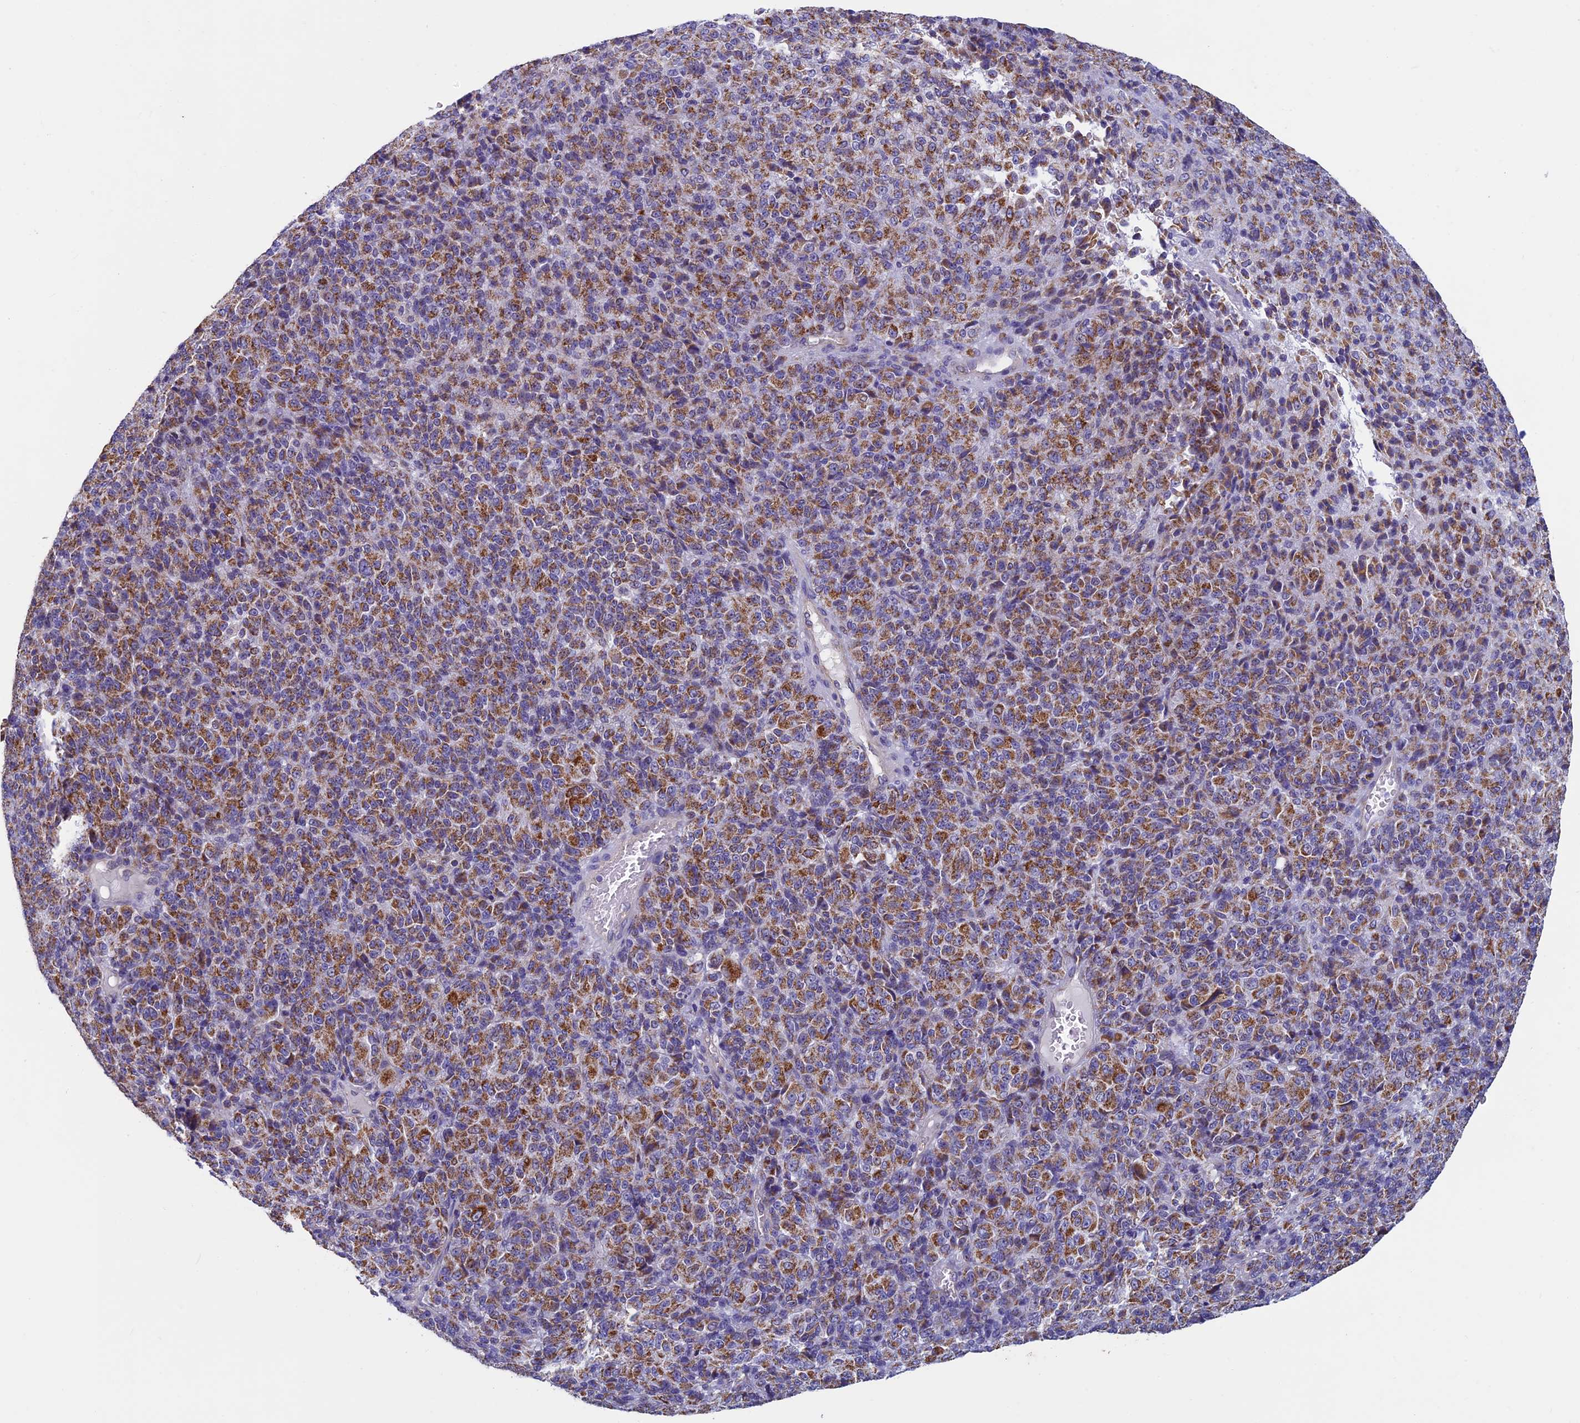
{"staining": {"intensity": "moderate", "quantity": ">75%", "location": "cytoplasmic/membranous"}, "tissue": "melanoma", "cell_type": "Tumor cells", "image_type": "cancer", "snomed": [{"axis": "morphology", "description": "Malignant melanoma, Metastatic site"}, {"axis": "topography", "description": "Brain"}], "caption": "Immunohistochemical staining of malignant melanoma (metastatic site) shows moderate cytoplasmic/membranous protein staining in about >75% of tumor cells.", "gene": "MFSD12", "patient": {"sex": "female", "age": 56}}